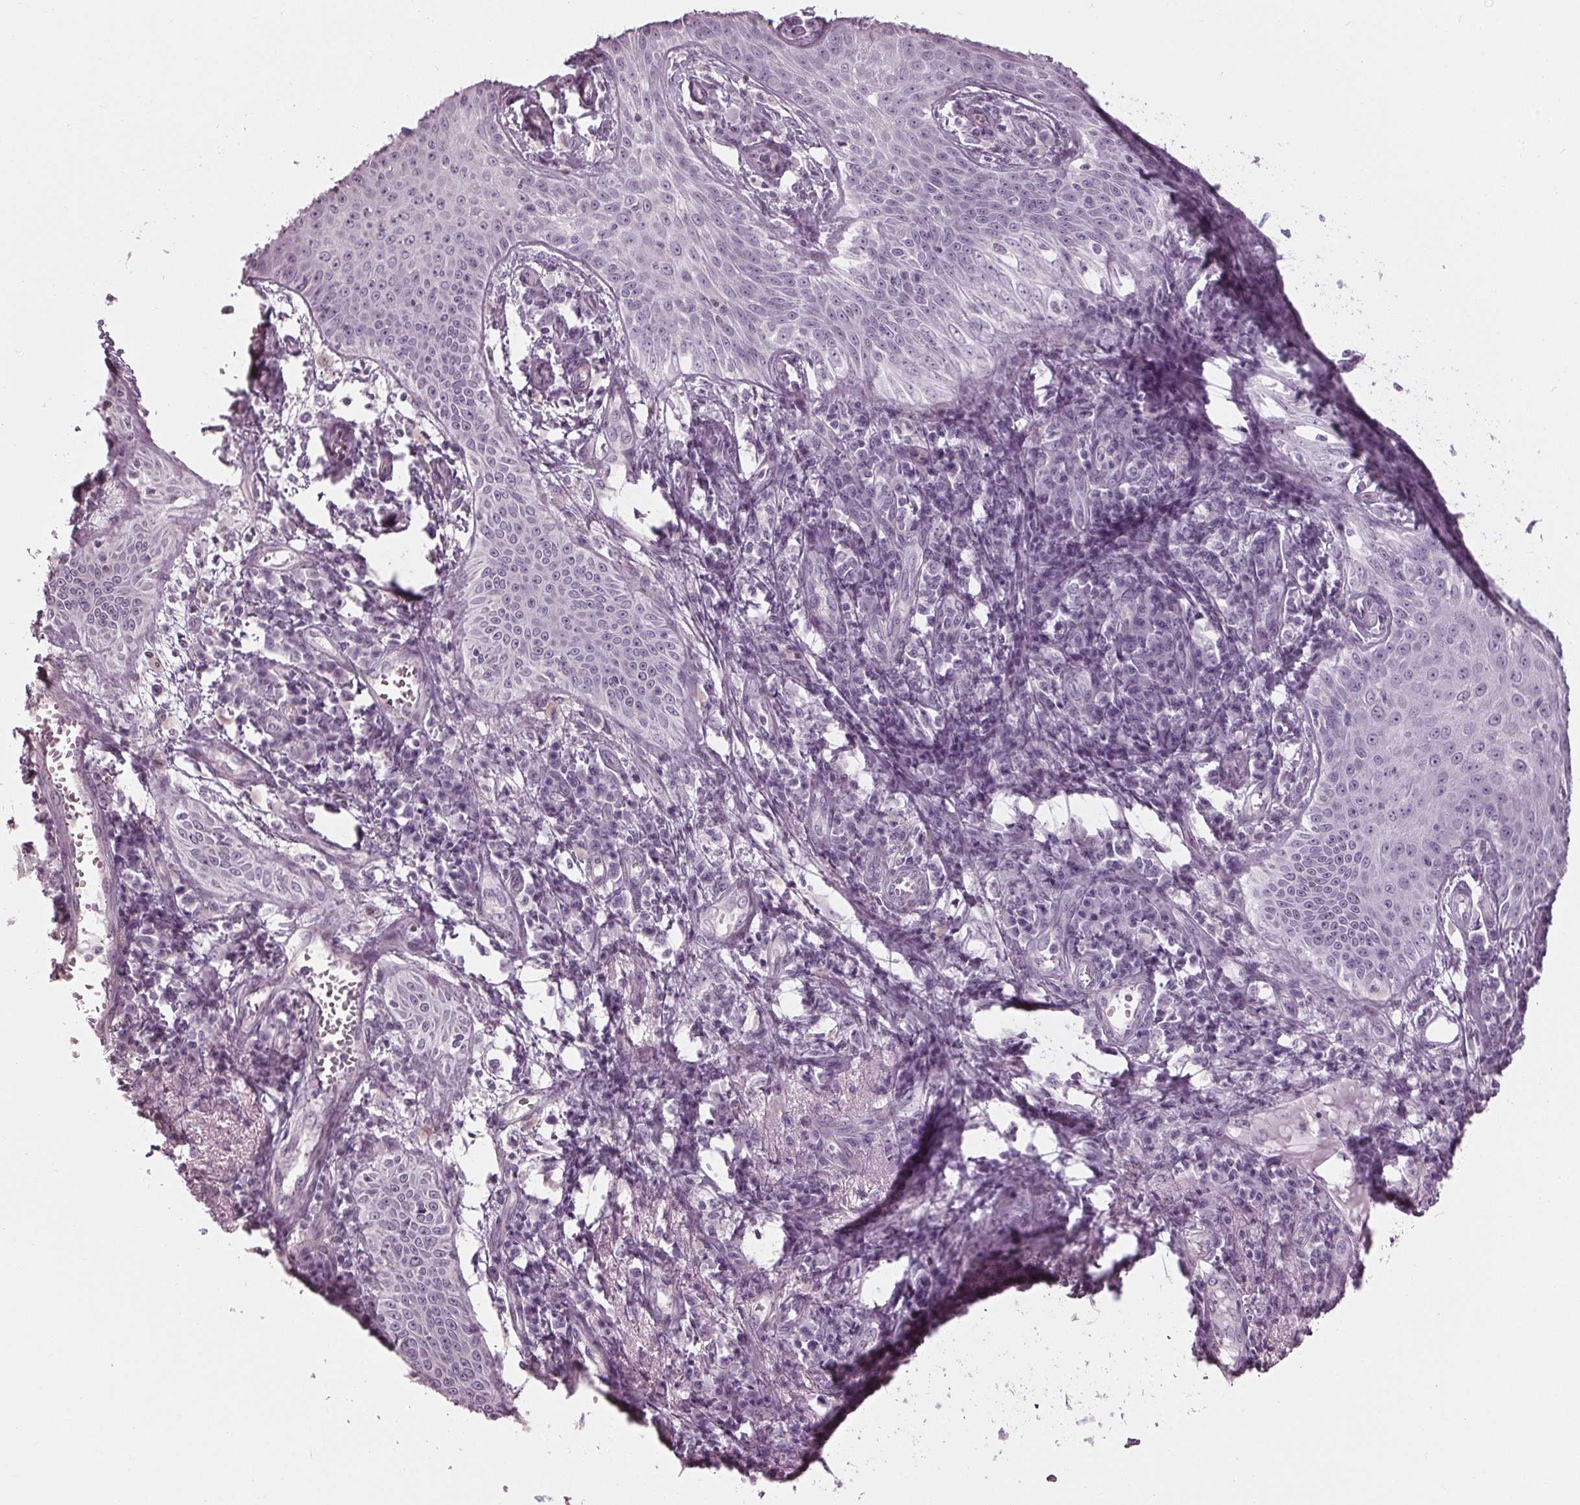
{"staining": {"intensity": "negative", "quantity": "none", "location": "none"}, "tissue": "skin cancer", "cell_type": "Tumor cells", "image_type": "cancer", "snomed": [{"axis": "morphology", "description": "Squamous cell carcinoma, NOS"}, {"axis": "topography", "description": "Skin"}], "caption": "IHC image of neoplastic tissue: human squamous cell carcinoma (skin) stained with DAB shows no significant protein expression in tumor cells.", "gene": "TNNC2", "patient": {"sex": "male", "age": 70}}